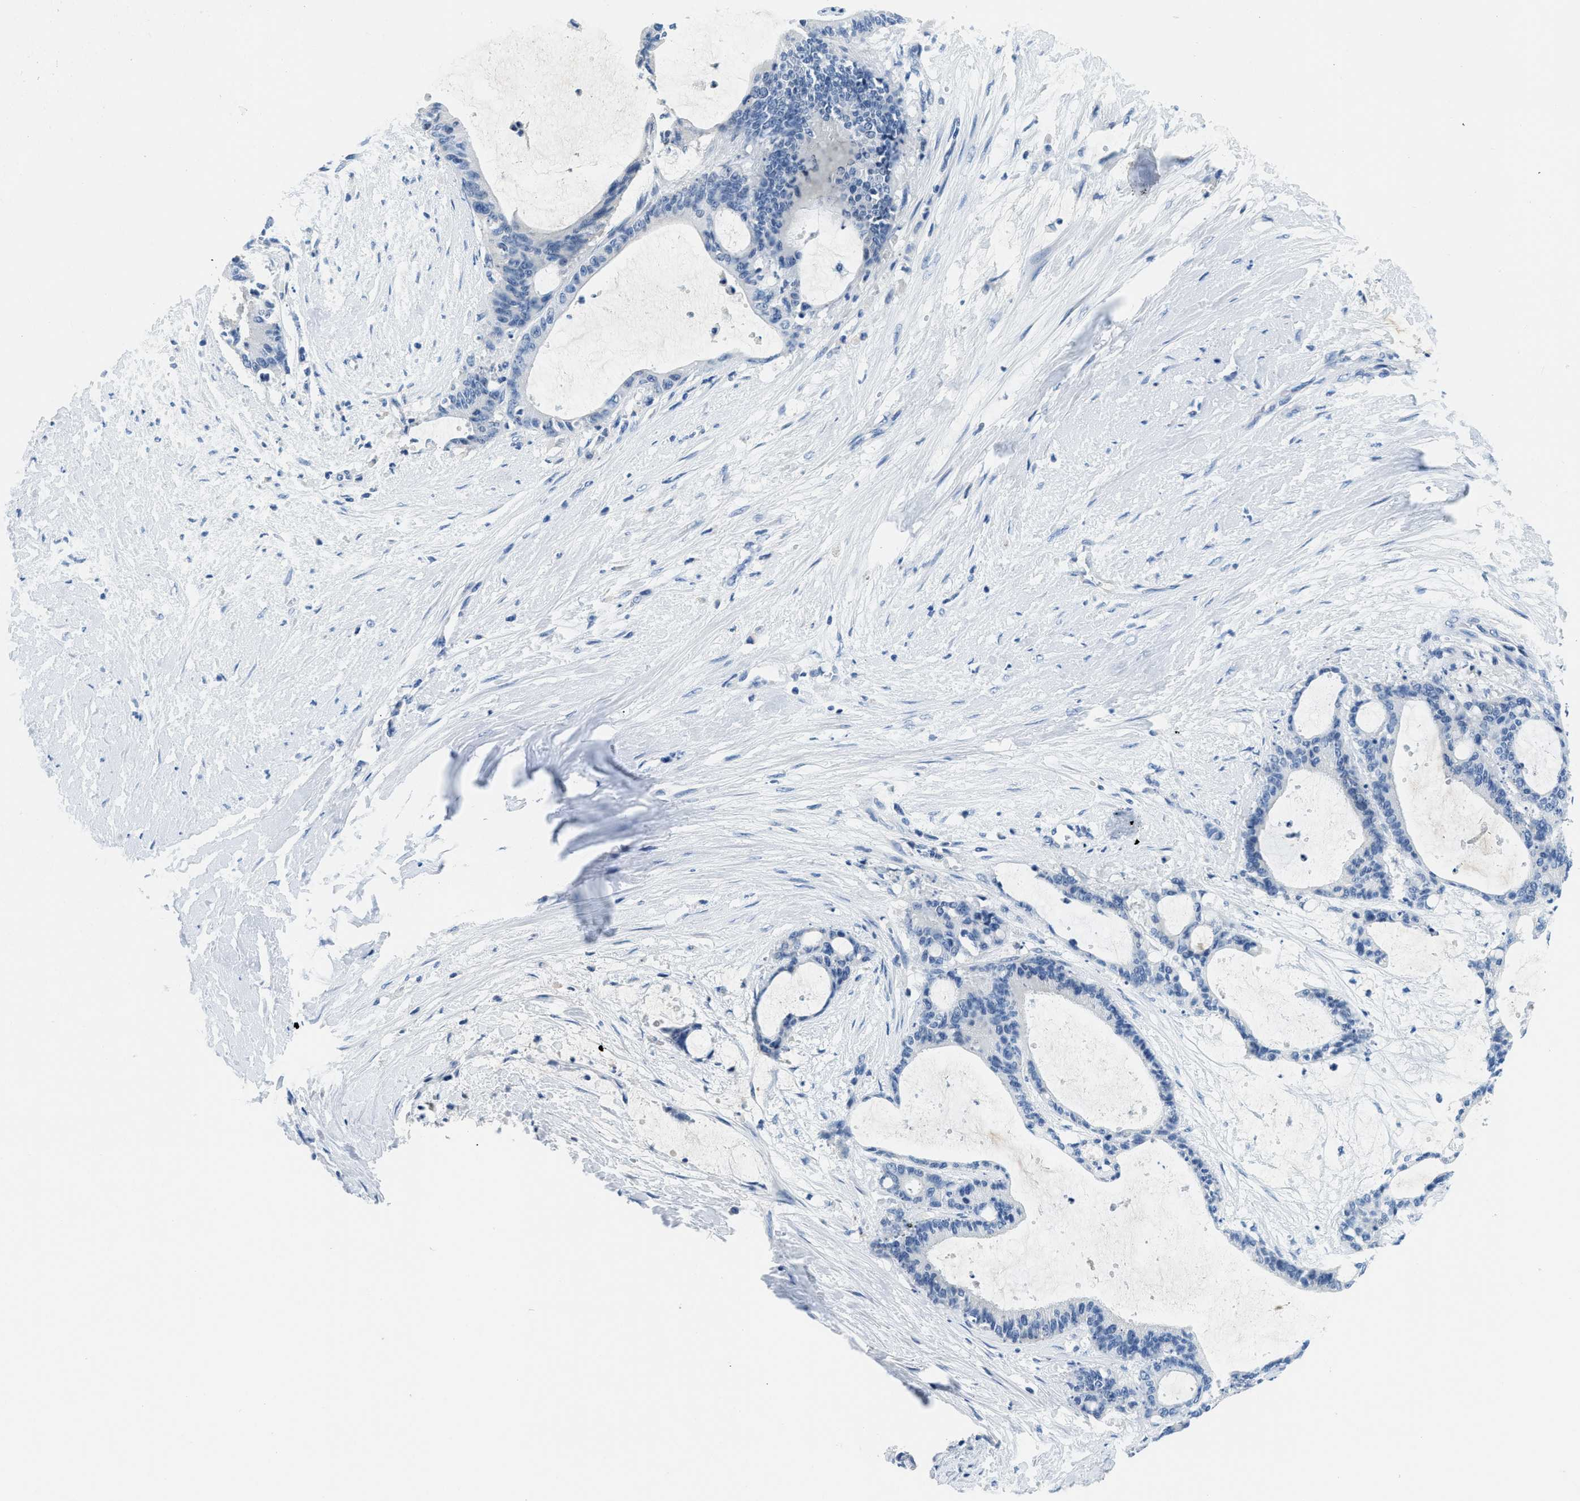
{"staining": {"intensity": "negative", "quantity": "none", "location": "none"}, "tissue": "liver cancer", "cell_type": "Tumor cells", "image_type": "cancer", "snomed": [{"axis": "morphology", "description": "Cholangiocarcinoma"}, {"axis": "topography", "description": "Liver"}], "caption": "IHC image of human liver cancer stained for a protein (brown), which reveals no staining in tumor cells. (Stains: DAB (3,3'-diaminobenzidine) immunohistochemistry with hematoxylin counter stain, Microscopy: brightfield microscopy at high magnification).", "gene": "MBL2", "patient": {"sex": "female", "age": 73}}